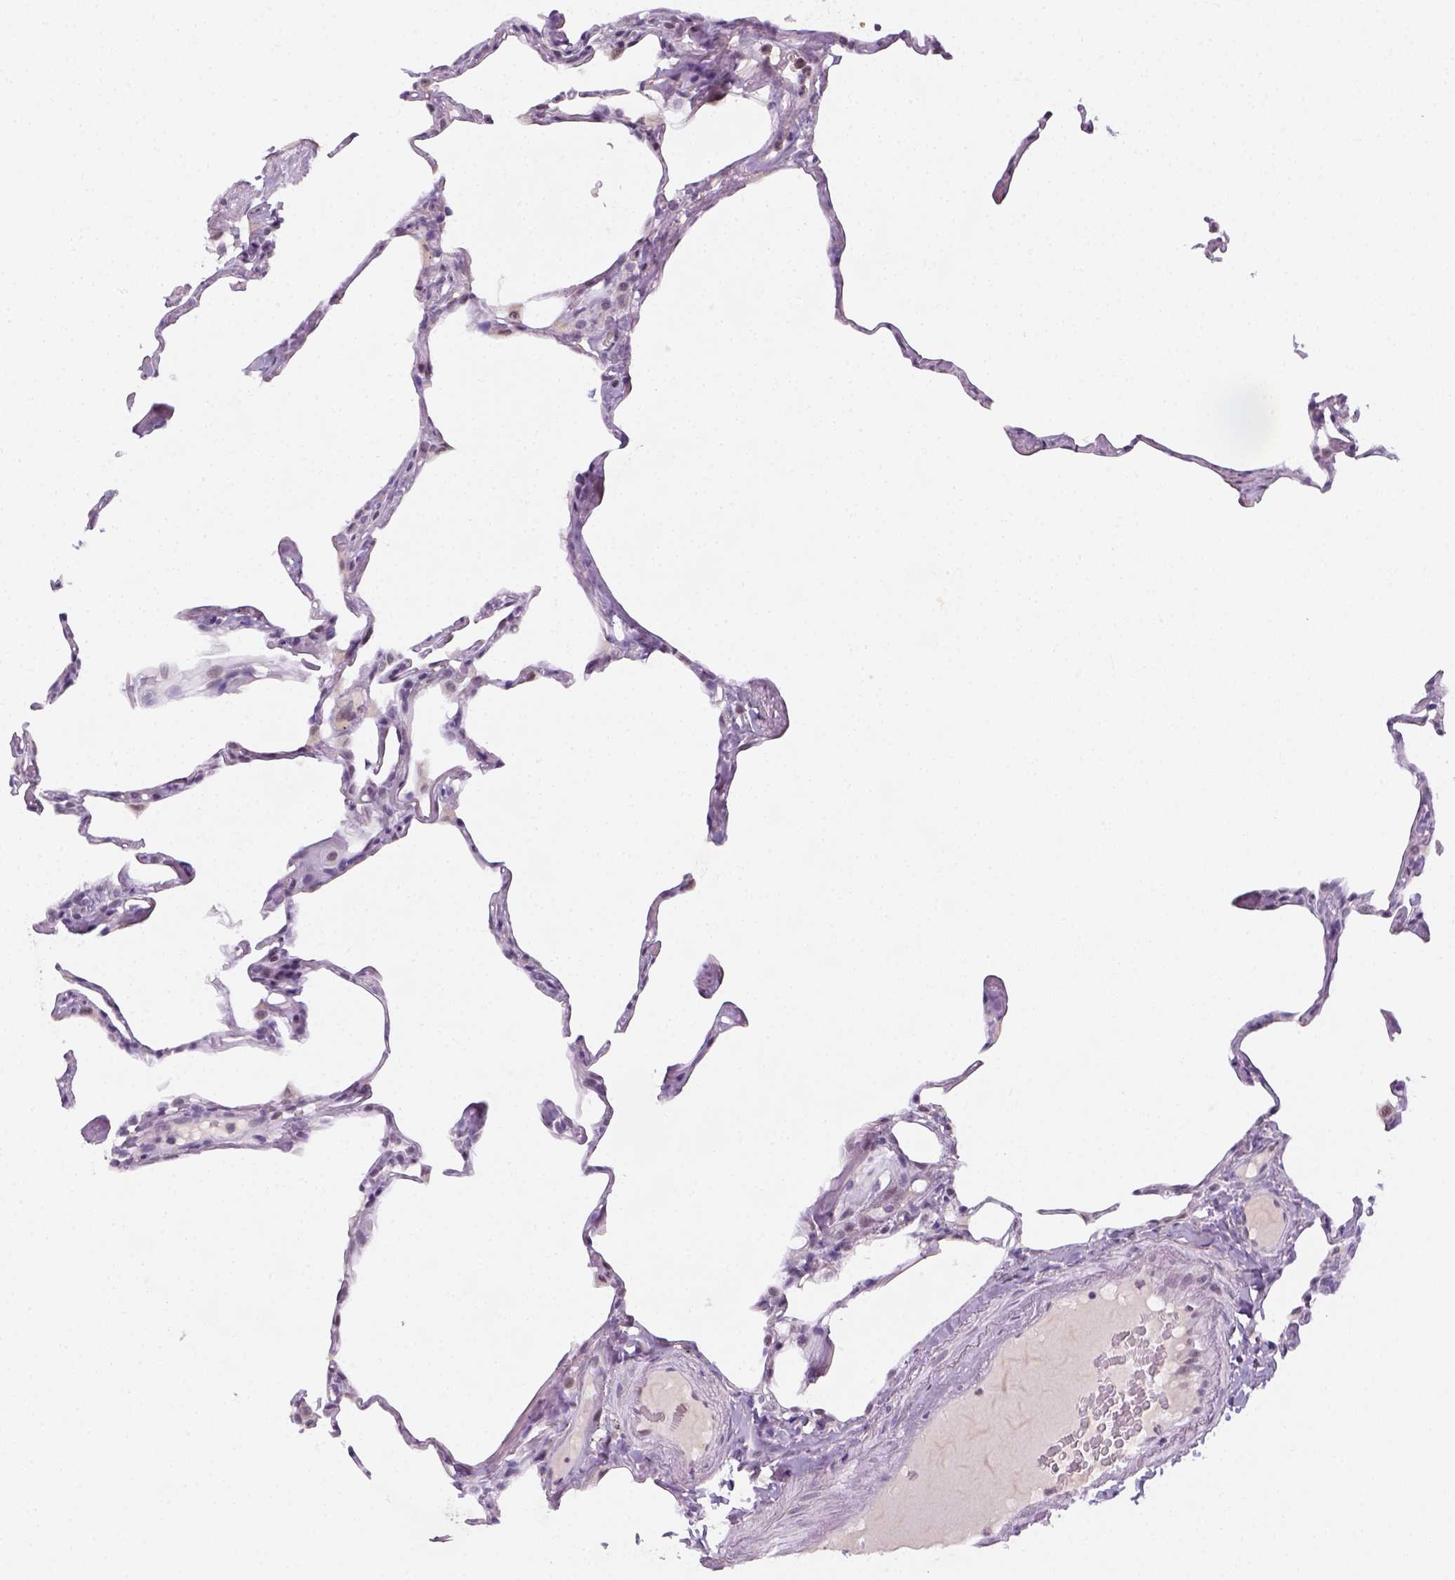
{"staining": {"intensity": "negative", "quantity": "none", "location": "none"}, "tissue": "lung", "cell_type": "Alveolar cells", "image_type": "normal", "snomed": [{"axis": "morphology", "description": "Normal tissue, NOS"}, {"axis": "topography", "description": "Lung"}], "caption": "A photomicrograph of lung stained for a protein displays no brown staining in alveolar cells.", "gene": "MAGEB3", "patient": {"sex": "male", "age": 65}}